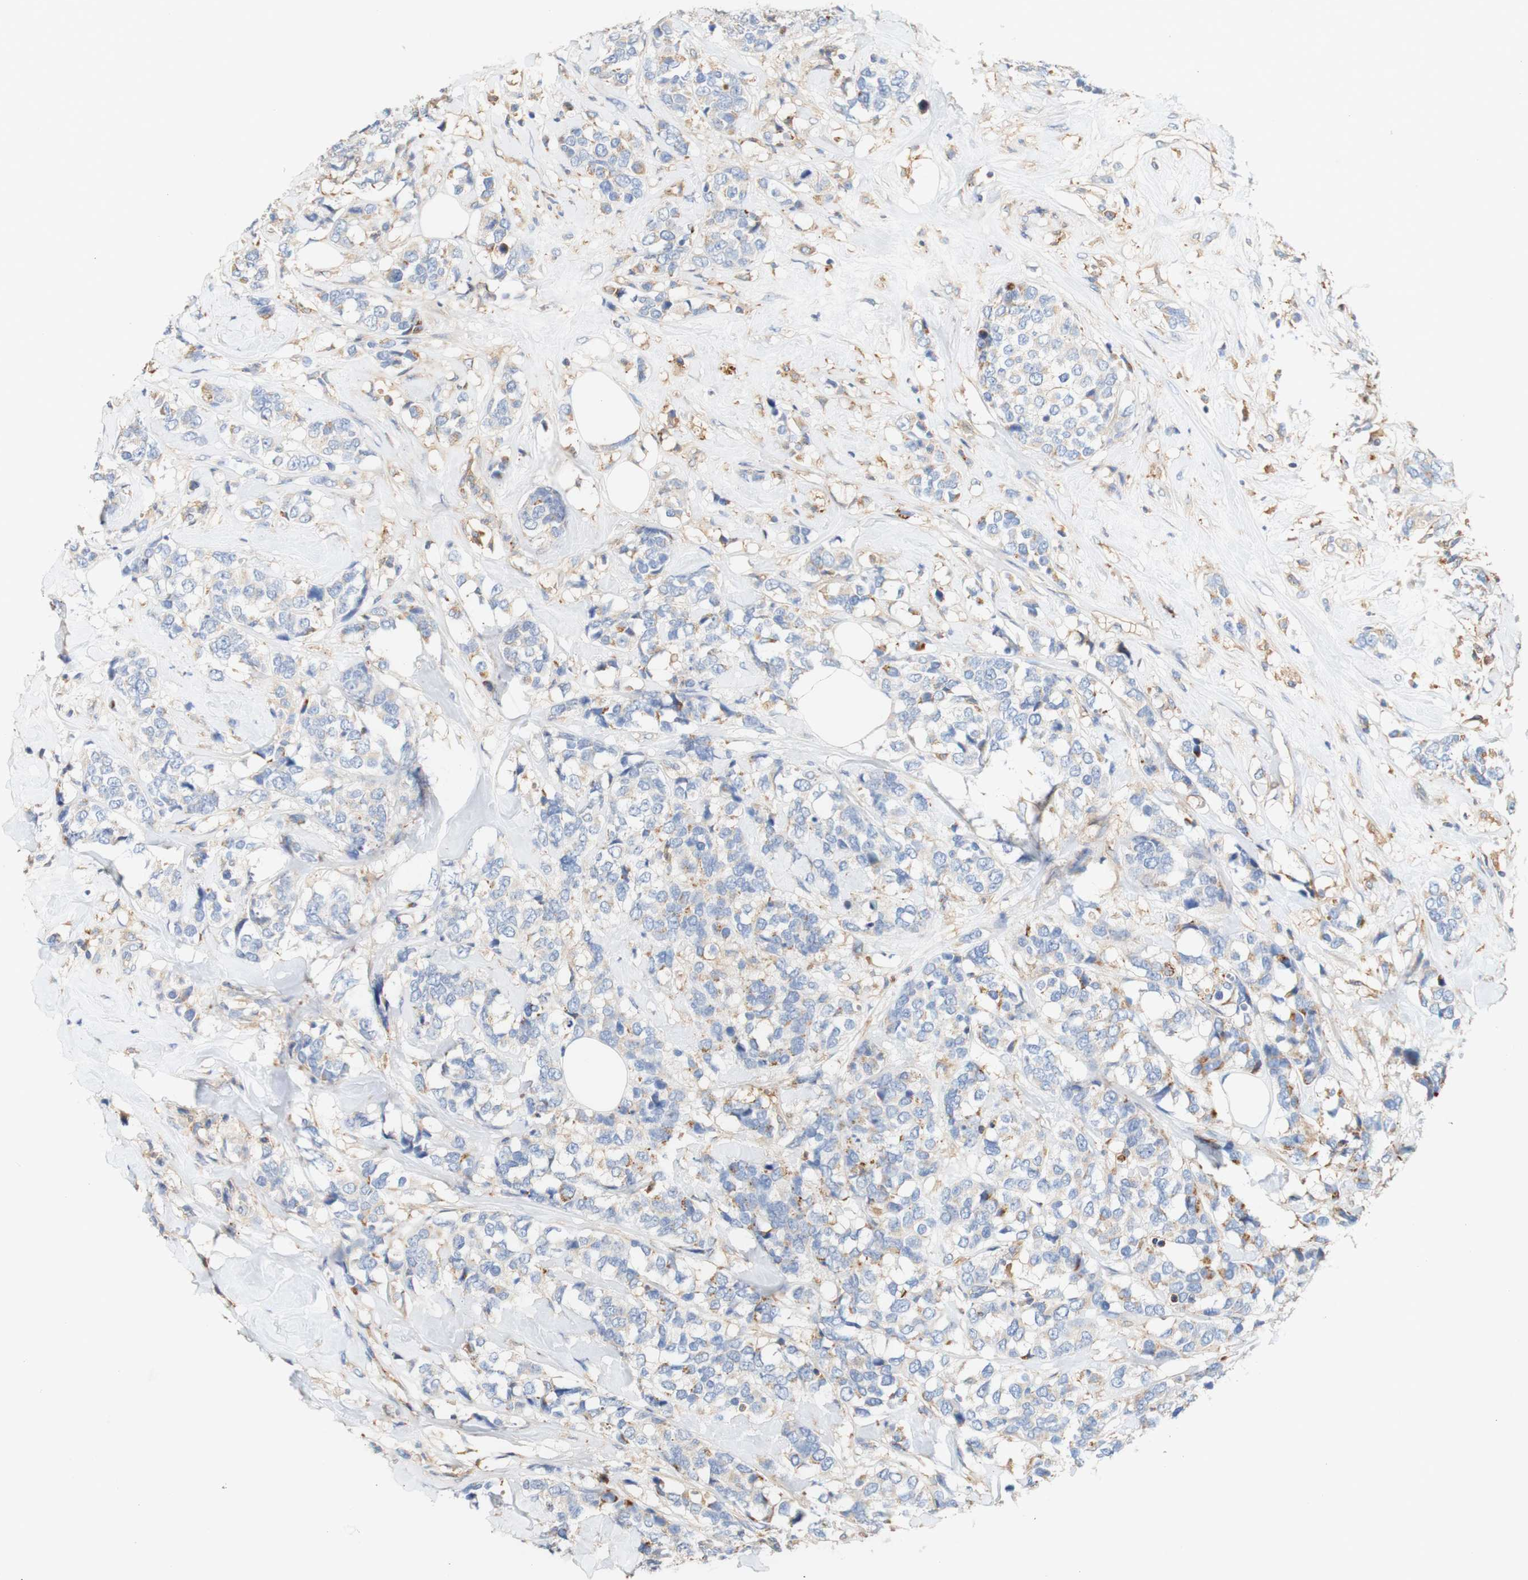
{"staining": {"intensity": "moderate", "quantity": "<25%", "location": "cytoplasmic/membranous"}, "tissue": "breast cancer", "cell_type": "Tumor cells", "image_type": "cancer", "snomed": [{"axis": "morphology", "description": "Lobular carcinoma"}, {"axis": "topography", "description": "Breast"}], "caption": "This image shows breast cancer stained with immunohistochemistry to label a protein in brown. The cytoplasmic/membranous of tumor cells show moderate positivity for the protein. Nuclei are counter-stained blue.", "gene": "PCDH7", "patient": {"sex": "female", "age": 59}}